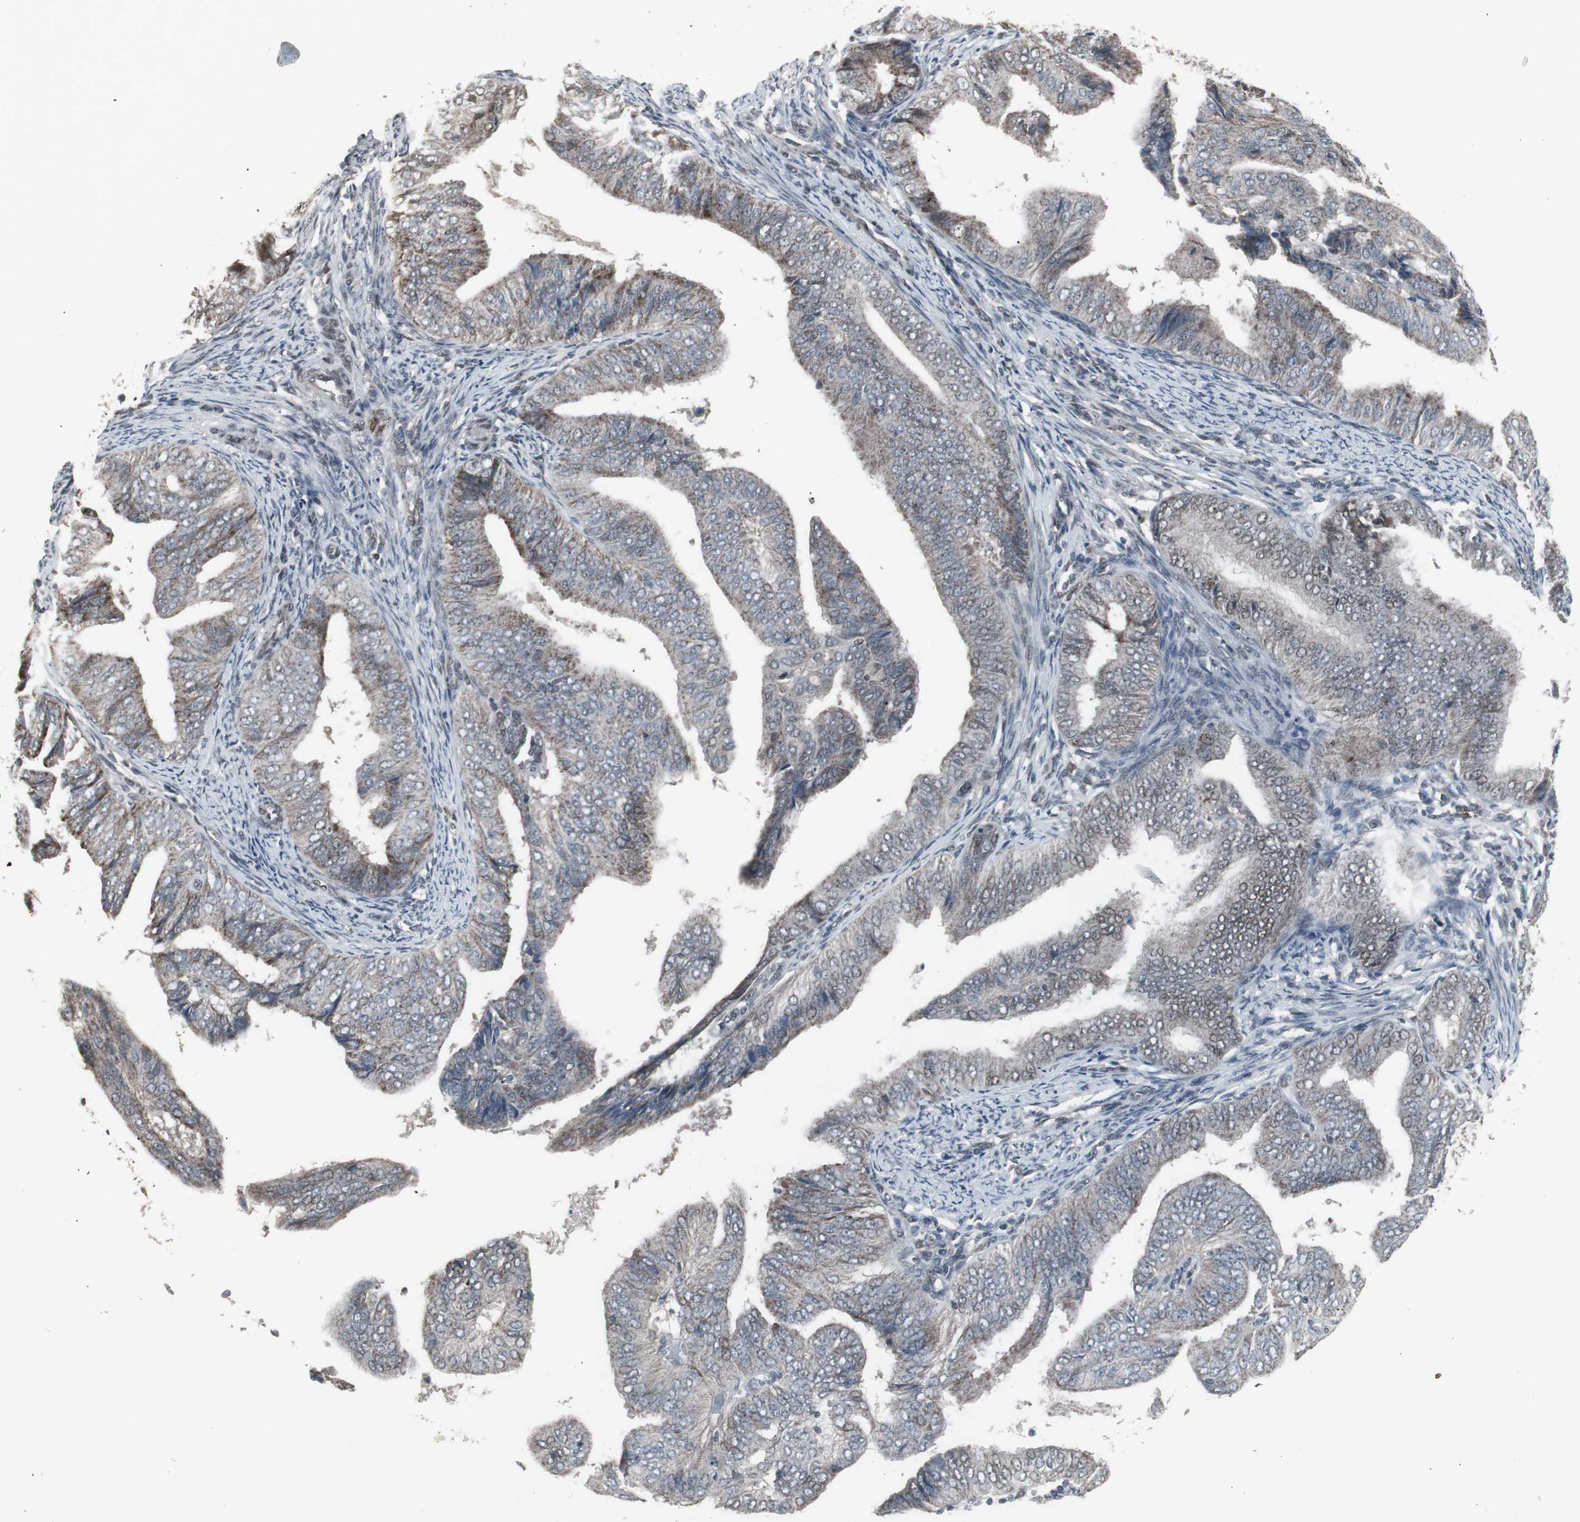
{"staining": {"intensity": "weak", "quantity": "25%-75%", "location": "nuclear"}, "tissue": "endometrial cancer", "cell_type": "Tumor cells", "image_type": "cancer", "snomed": [{"axis": "morphology", "description": "Adenocarcinoma, NOS"}, {"axis": "topography", "description": "Endometrium"}], "caption": "Human adenocarcinoma (endometrial) stained with a brown dye demonstrates weak nuclear positive positivity in approximately 25%-75% of tumor cells.", "gene": "RXRA", "patient": {"sex": "female", "age": 58}}